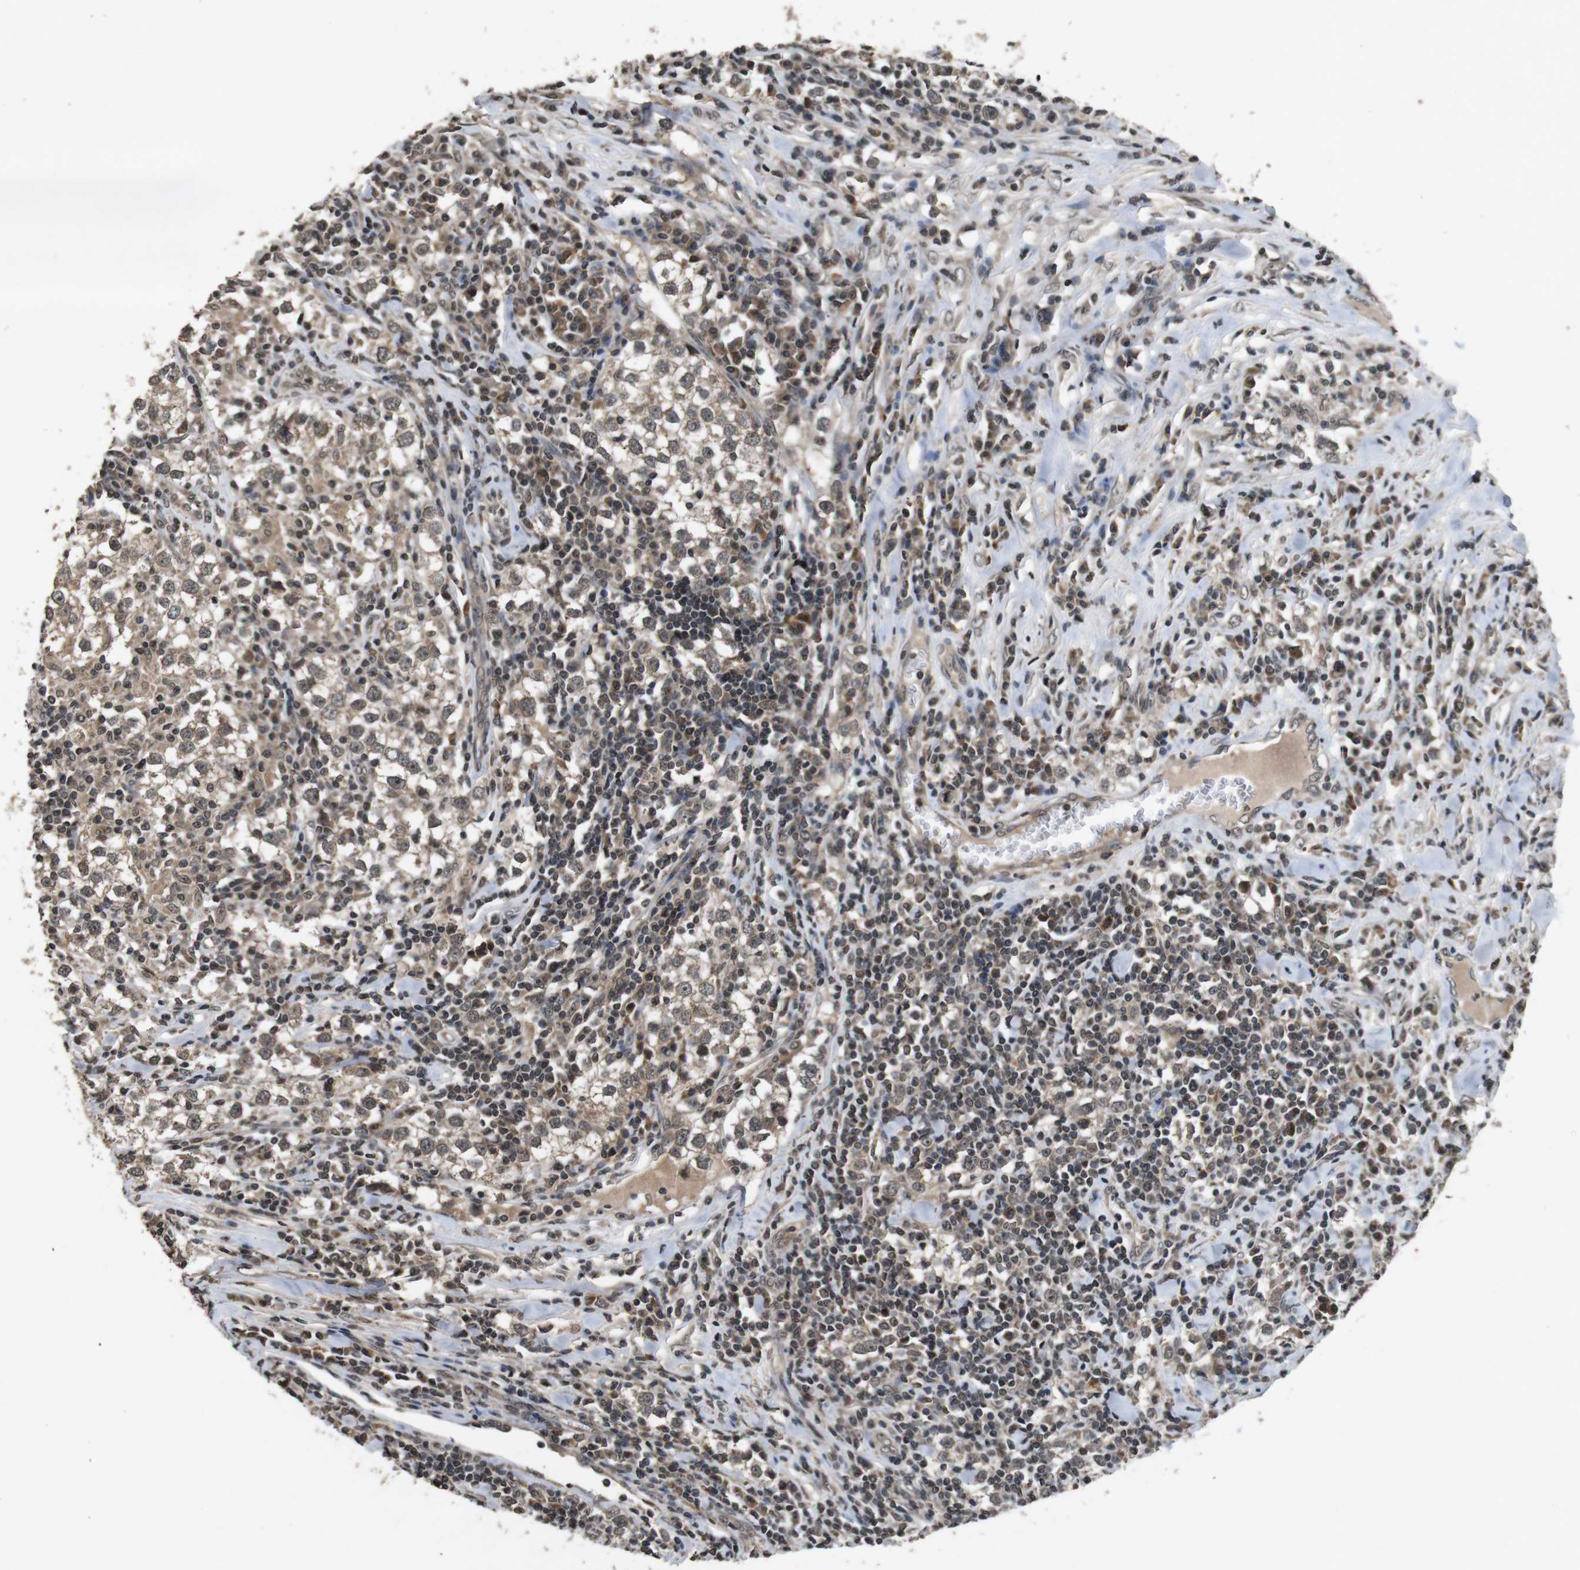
{"staining": {"intensity": "weak", "quantity": ">75%", "location": "cytoplasmic/membranous,nuclear"}, "tissue": "testis cancer", "cell_type": "Tumor cells", "image_type": "cancer", "snomed": [{"axis": "morphology", "description": "Seminoma, NOS"}, {"axis": "morphology", "description": "Carcinoma, Embryonal, NOS"}, {"axis": "topography", "description": "Testis"}], "caption": "Testis seminoma stained with a brown dye exhibits weak cytoplasmic/membranous and nuclear positive expression in approximately >75% of tumor cells.", "gene": "SORL1", "patient": {"sex": "male", "age": 36}}